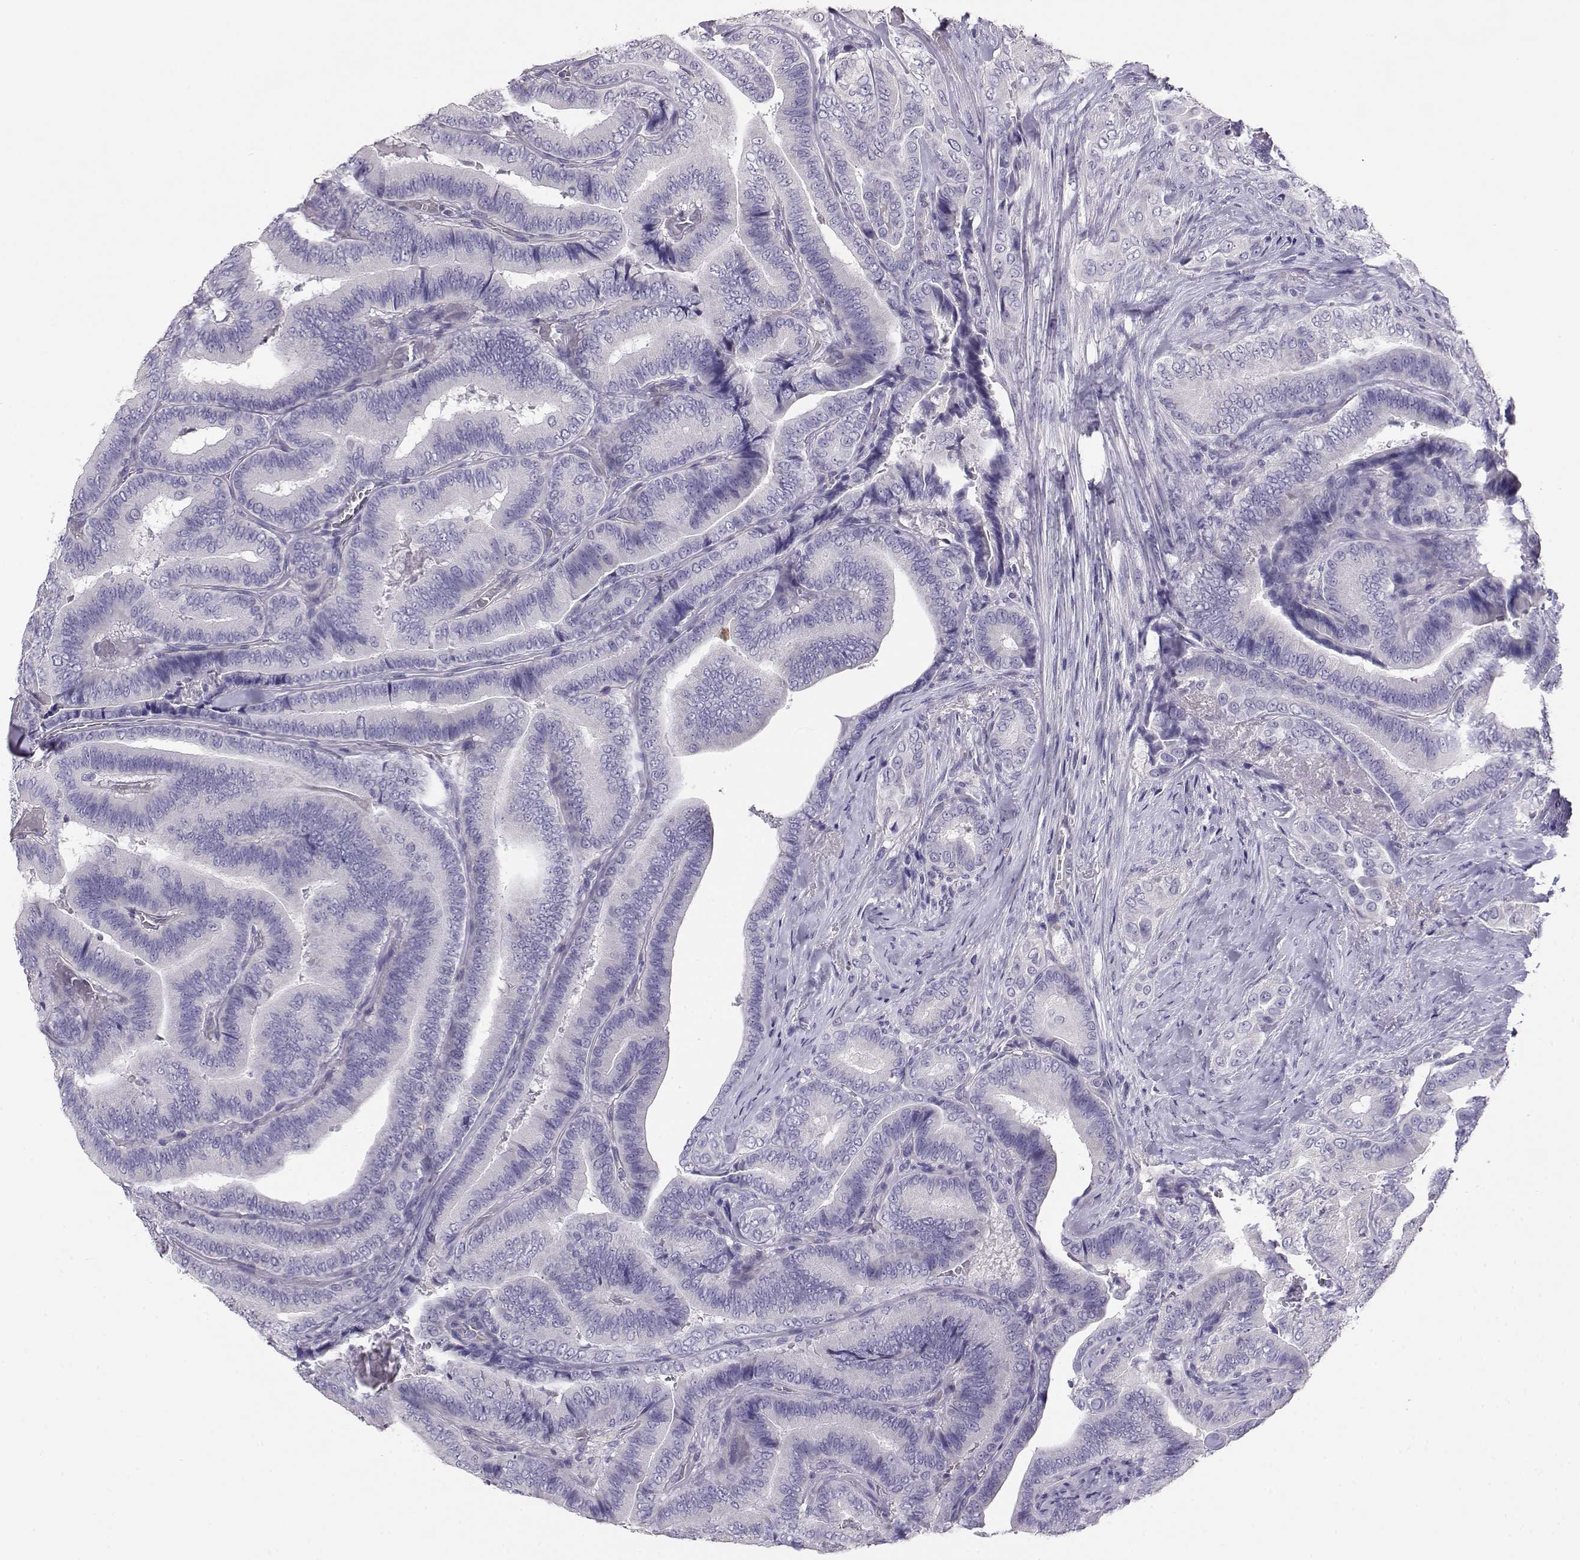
{"staining": {"intensity": "negative", "quantity": "none", "location": "none"}, "tissue": "thyroid cancer", "cell_type": "Tumor cells", "image_type": "cancer", "snomed": [{"axis": "morphology", "description": "Papillary adenocarcinoma, NOS"}, {"axis": "topography", "description": "Thyroid gland"}], "caption": "Immunohistochemistry (IHC) of thyroid cancer demonstrates no expression in tumor cells. (Brightfield microscopy of DAB (3,3'-diaminobenzidine) immunohistochemistry at high magnification).", "gene": "ENDOU", "patient": {"sex": "male", "age": 61}}